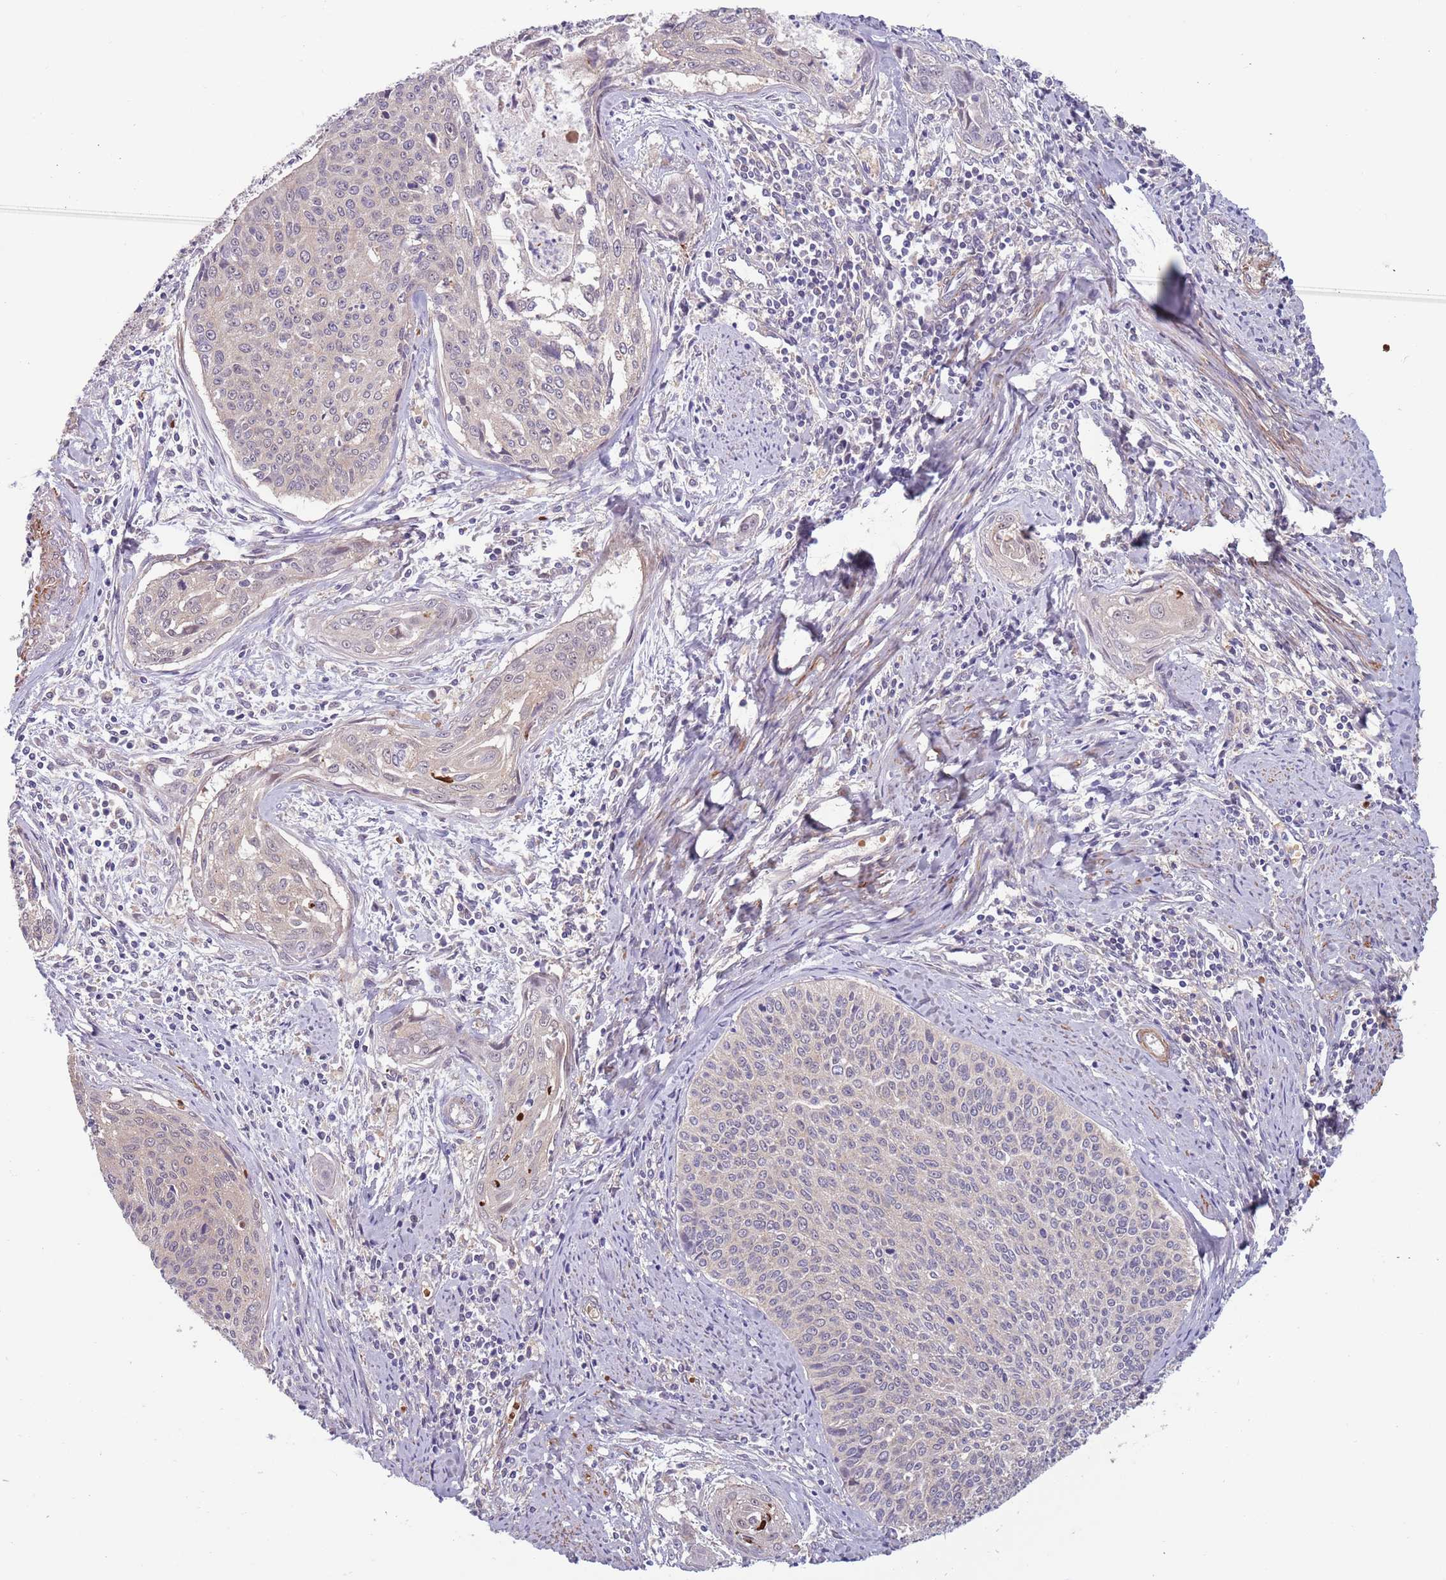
{"staining": {"intensity": "weak", "quantity": "<25%", "location": "cytoplasmic/membranous,nuclear"}, "tissue": "cervical cancer", "cell_type": "Tumor cells", "image_type": "cancer", "snomed": [{"axis": "morphology", "description": "Squamous cell carcinoma, NOS"}, {"axis": "topography", "description": "Cervix"}], "caption": "This image is of cervical cancer (squamous cell carcinoma) stained with immunohistochemistry (IHC) to label a protein in brown with the nuclei are counter-stained blue. There is no positivity in tumor cells. (Stains: DAB immunohistochemistry (IHC) with hematoxylin counter stain, Microscopy: brightfield microscopy at high magnification).", "gene": "CLNS1A", "patient": {"sex": "female", "age": 55}}